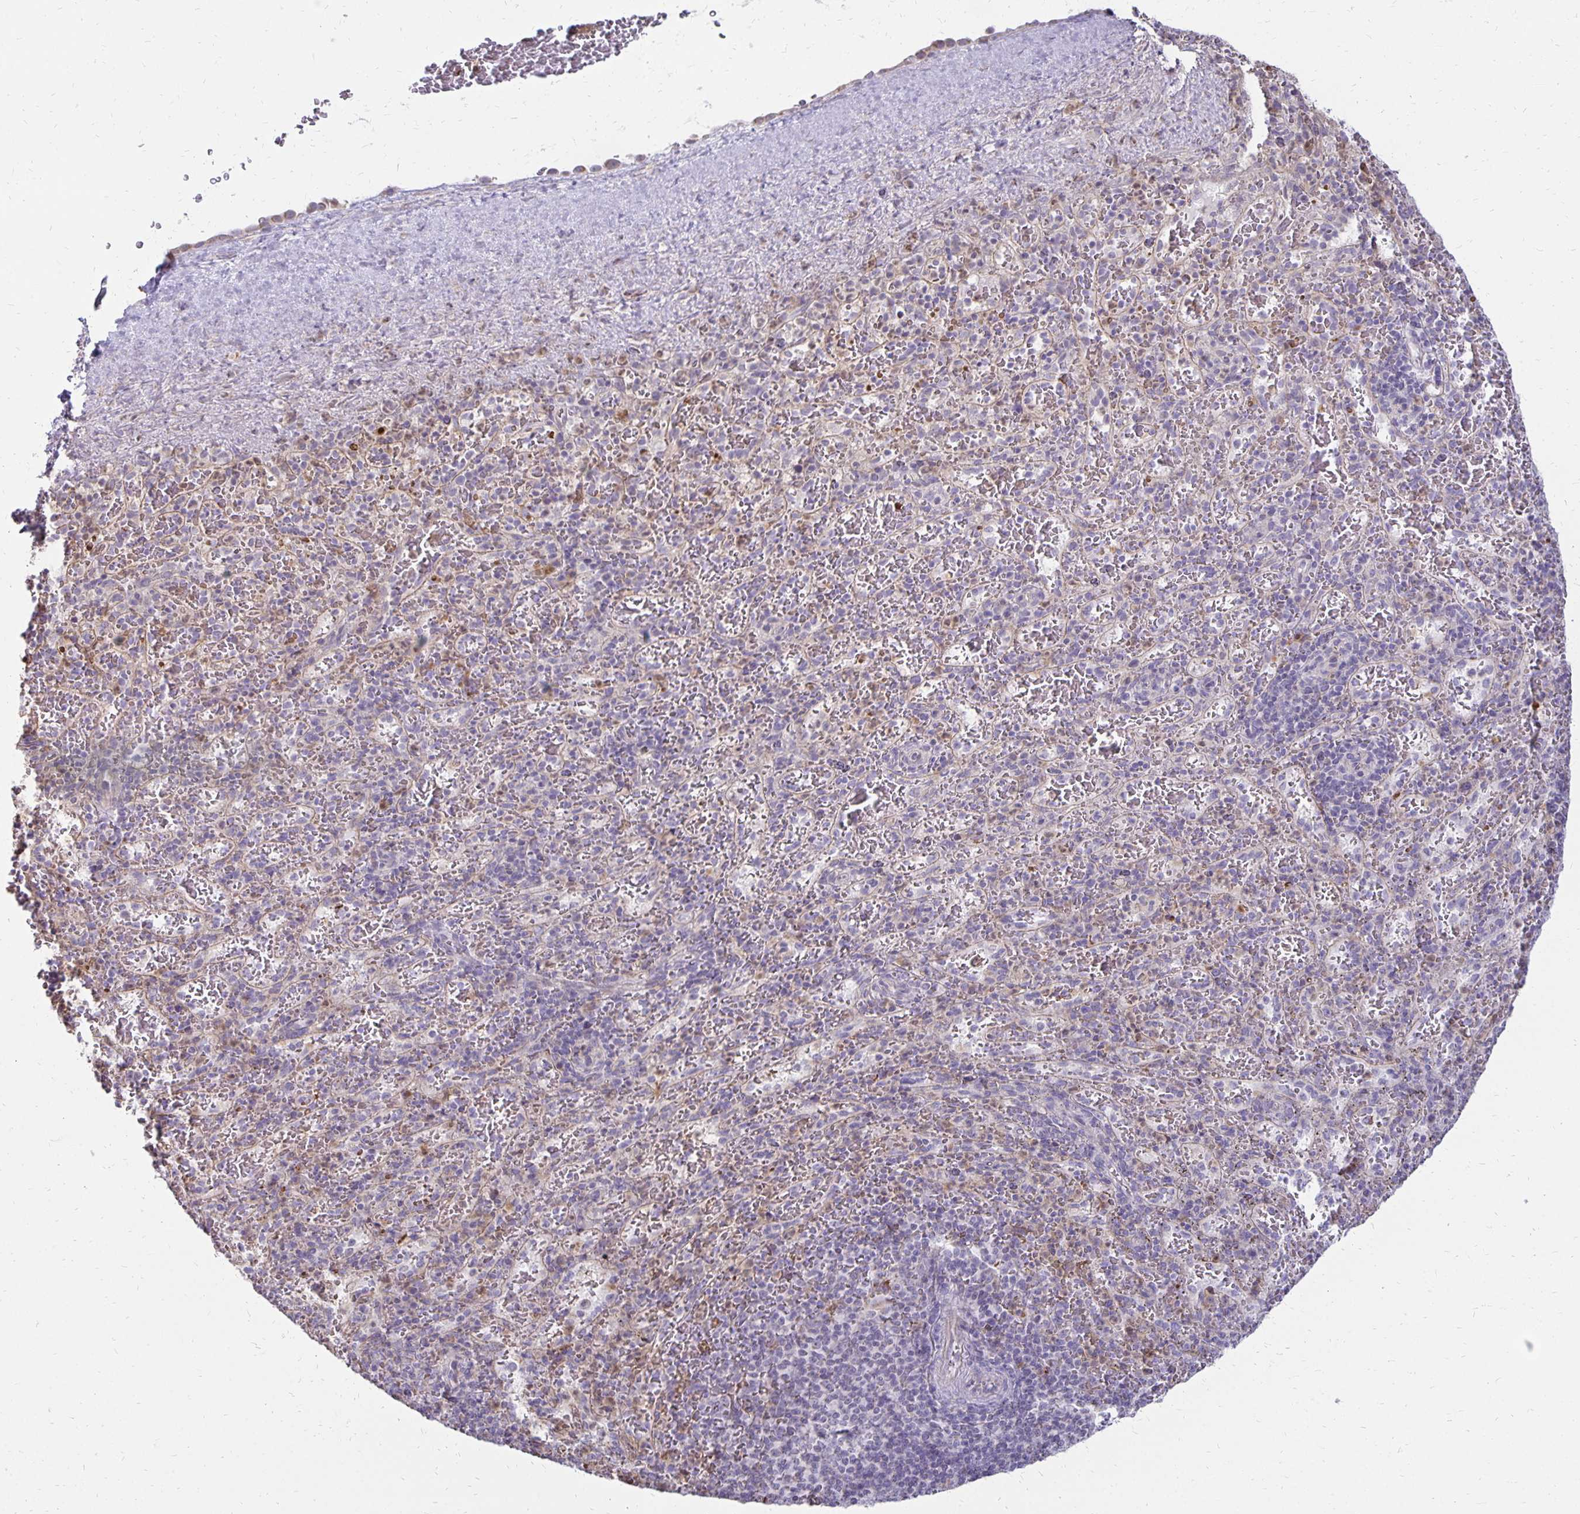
{"staining": {"intensity": "moderate", "quantity": "<25%", "location": "cytoplasmic/membranous"}, "tissue": "spleen", "cell_type": "Cells in red pulp", "image_type": "normal", "snomed": [{"axis": "morphology", "description": "Normal tissue, NOS"}, {"axis": "topography", "description": "Spleen"}], "caption": "Immunohistochemical staining of normal human spleen exhibits moderate cytoplasmic/membranous protein expression in approximately <25% of cells in red pulp. The protein is shown in brown color, while the nuclei are stained blue.", "gene": "FN3K", "patient": {"sex": "male", "age": 57}}